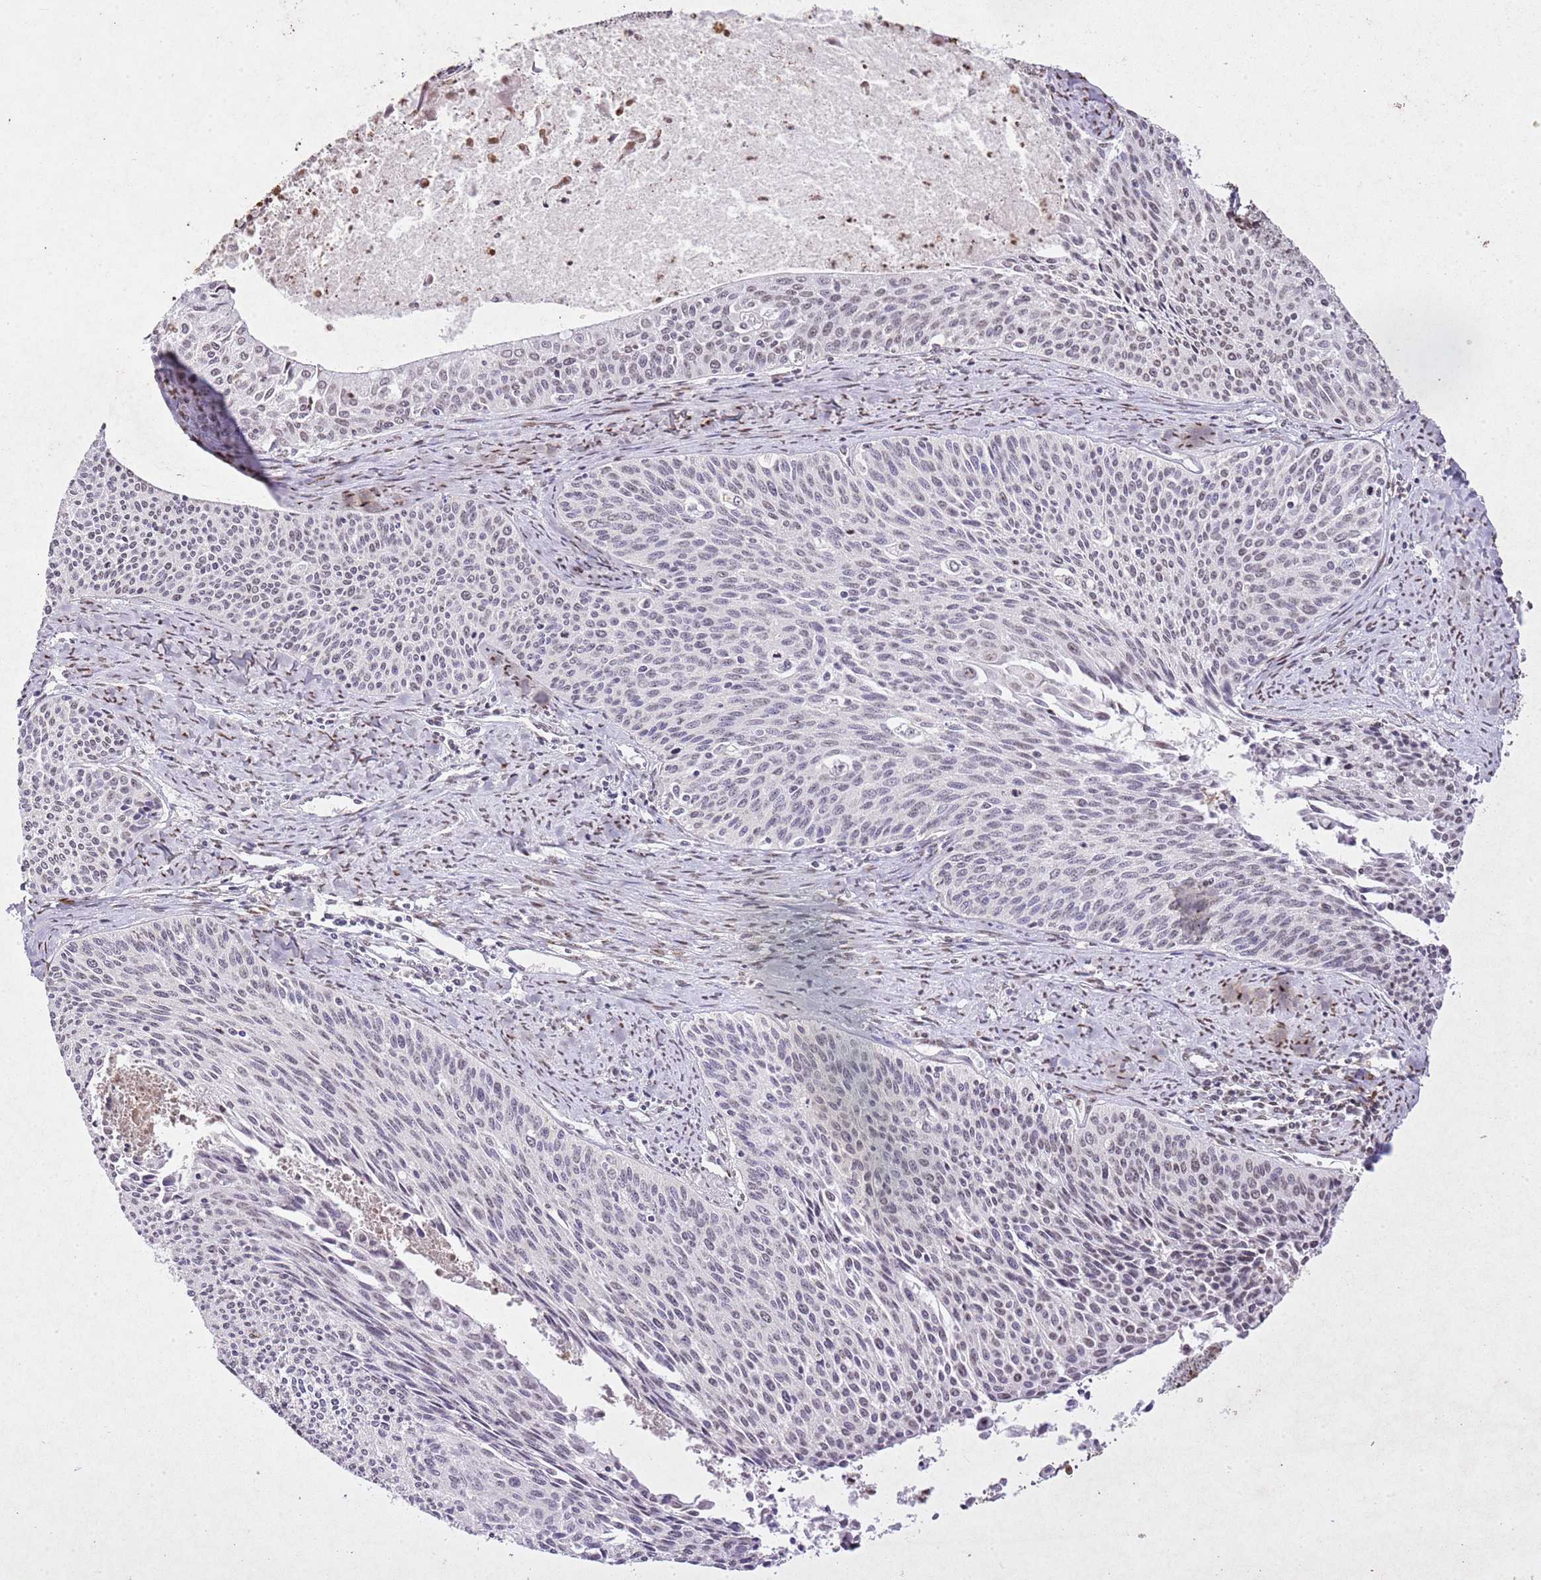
{"staining": {"intensity": "weak", "quantity": "<25%", "location": "nuclear"}, "tissue": "cervical cancer", "cell_type": "Tumor cells", "image_type": "cancer", "snomed": [{"axis": "morphology", "description": "Squamous cell carcinoma, NOS"}, {"axis": "topography", "description": "Cervix"}], "caption": "IHC of human cervical cancer shows no positivity in tumor cells.", "gene": "BMAL1", "patient": {"sex": "female", "age": 55}}